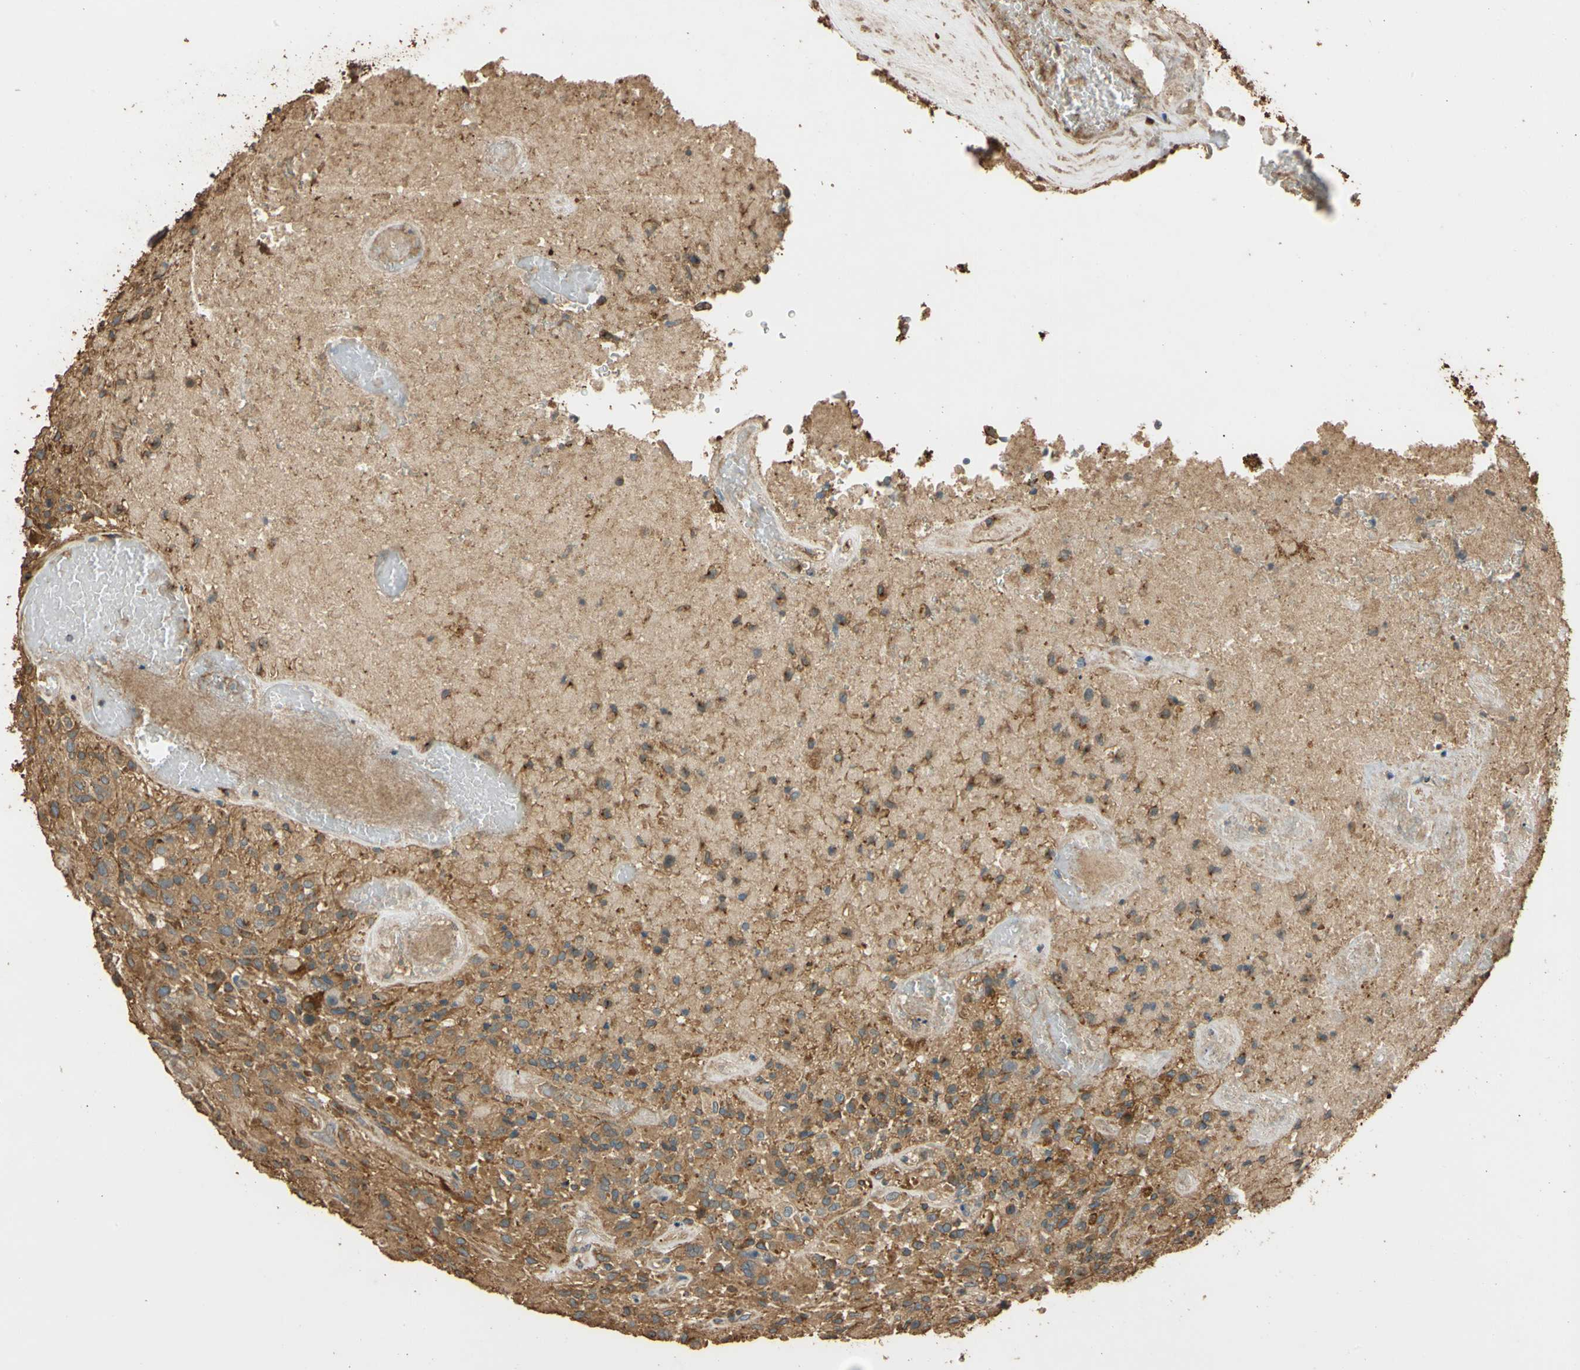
{"staining": {"intensity": "negative", "quantity": "none", "location": "none"}, "tissue": "glioma", "cell_type": "Tumor cells", "image_type": "cancer", "snomed": [{"axis": "morphology", "description": "Glioma, malignant, High grade"}, {"axis": "topography", "description": "Brain"}], "caption": "The micrograph demonstrates no significant positivity in tumor cells of malignant high-grade glioma. (Brightfield microscopy of DAB (3,3'-diaminobenzidine) immunohistochemistry at high magnification).", "gene": "MGRN1", "patient": {"sex": "male", "age": 71}}